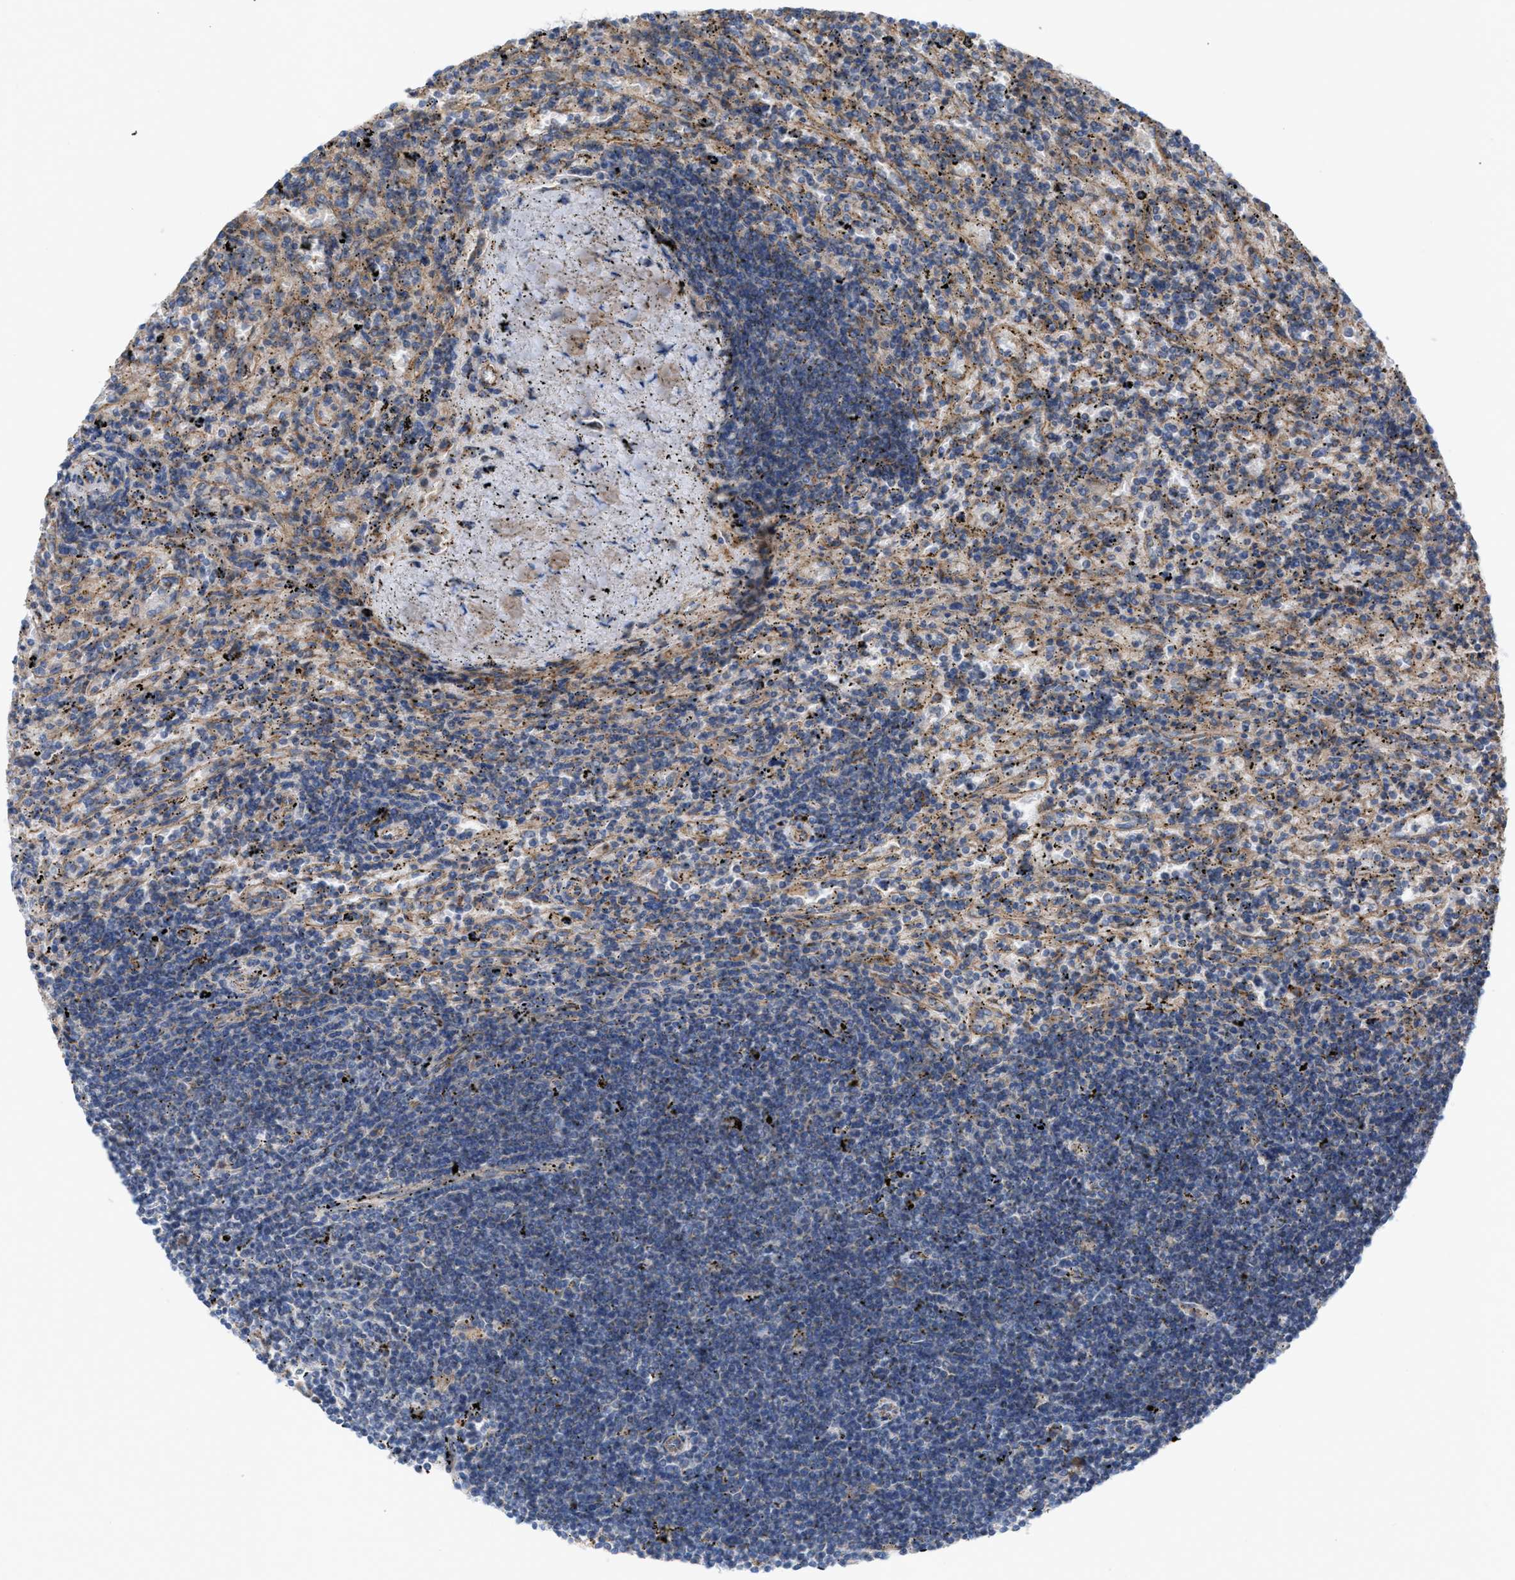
{"staining": {"intensity": "negative", "quantity": "none", "location": "none"}, "tissue": "lymphoma", "cell_type": "Tumor cells", "image_type": "cancer", "snomed": [{"axis": "morphology", "description": "Malignant lymphoma, non-Hodgkin's type, Low grade"}, {"axis": "topography", "description": "Spleen"}], "caption": "DAB (3,3'-diaminobenzidine) immunohistochemical staining of lymphoma displays no significant staining in tumor cells.", "gene": "OXSM", "patient": {"sex": "male", "age": 76}}